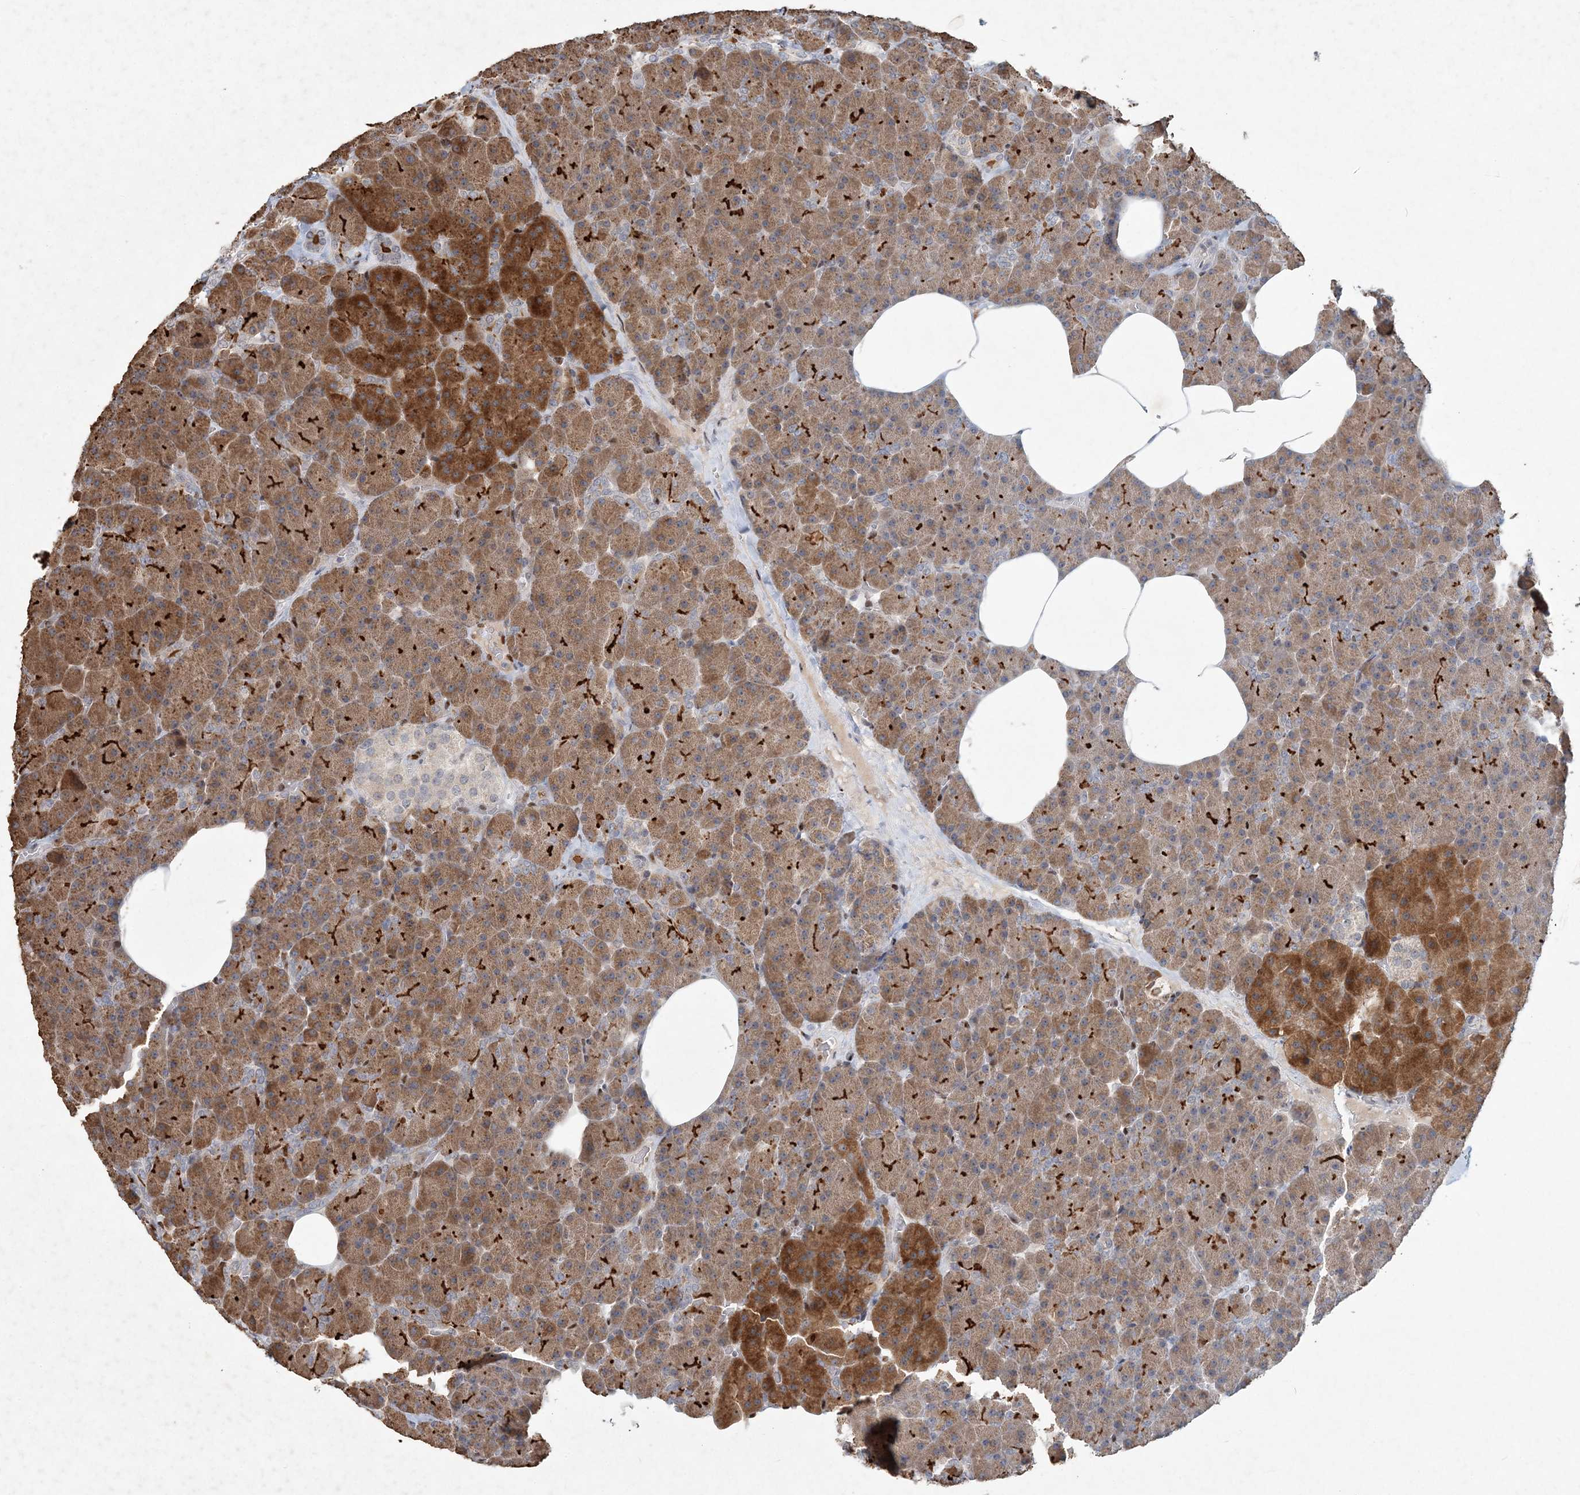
{"staining": {"intensity": "strong", "quantity": "25%-75%", "location": "cytoplasmic/membranous"}, "tissue": "pancreas", "cell_type": "Exocrine glandular cells", "image_type": "normal", "snomed": [{"axis": "morphology", "description": "Normal tissue, NOS"}, {"axis": "morphology", "description": "Carcinoid, malignant, NOS"}, {"axis": "topography", "description": "Pancreas"}], "caption": "This micrograph exhibits immunohistochemistry staining of benign human pancreas, with high strong cytoplasmic/membranous positivity in approximately 25%-75% of exocrine glandular cells.", "gene": "GIN1", "patient": {"sex": "female", "age": 35}}